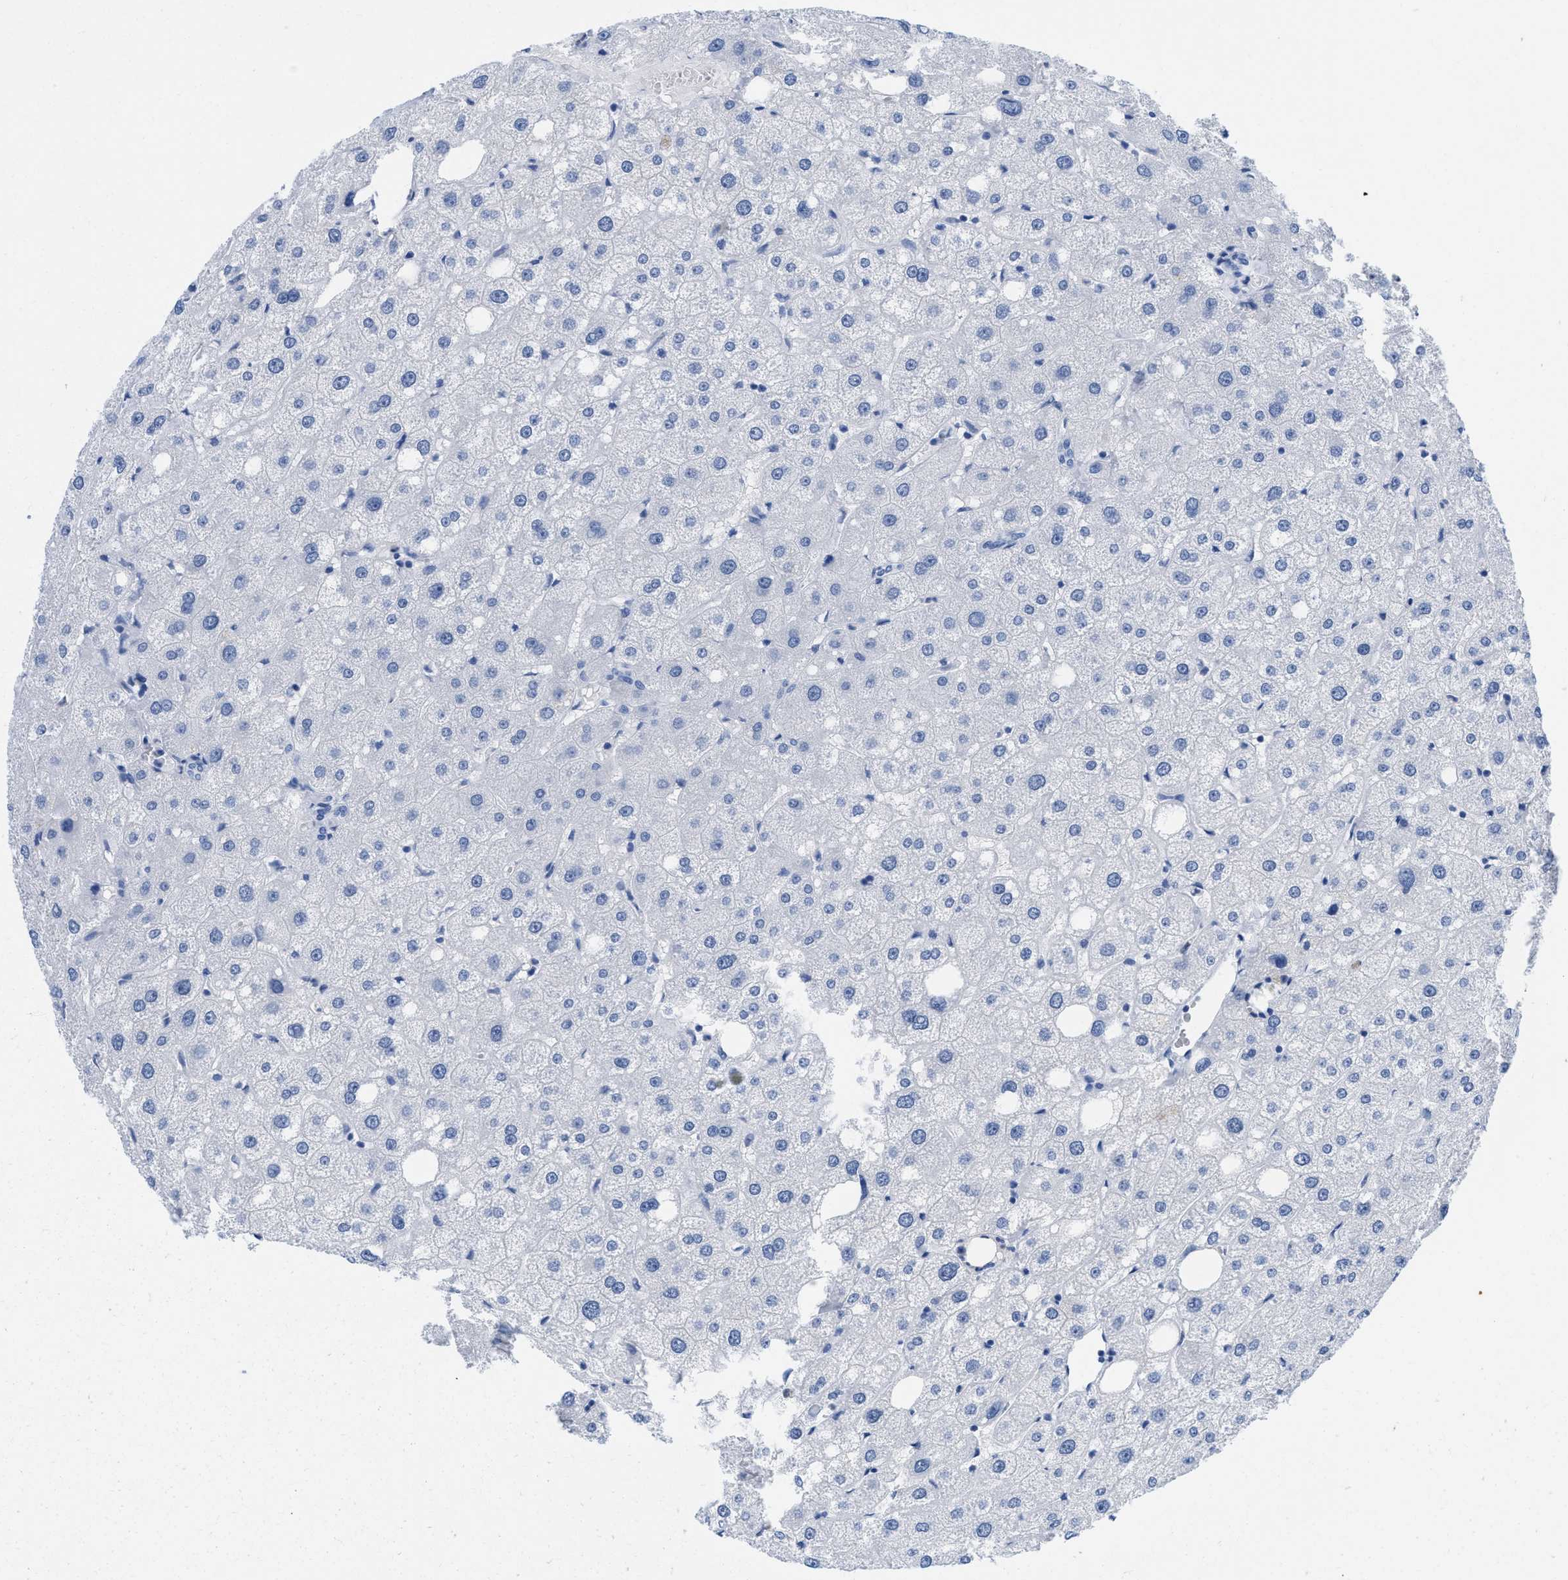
{"staining": {"intensity": "negative", "quantity": "none", "location": "none"}, "tissue": "liver", "cell_type": "Cholangiocytes", "image_type": "normal", "snomed": [{"axis": "morphology", "description": "Normal tissue, NOS"}, {"axis": "topography", "description": "Liver"}], "caption": "DAB (3,3'-diaminobenzidine) immunohistochemical staining of benign liver shows no significant staining in cholangiocytes. The staining was performed using DAB (3,3'-diaminobenzidine) to visualize the protein expression in brown, while the nuclei were stained in blue with hematoxylin (Magnification: 20x).", "gene": "CR1", "patient": {"sex": "male", "age": 73}}